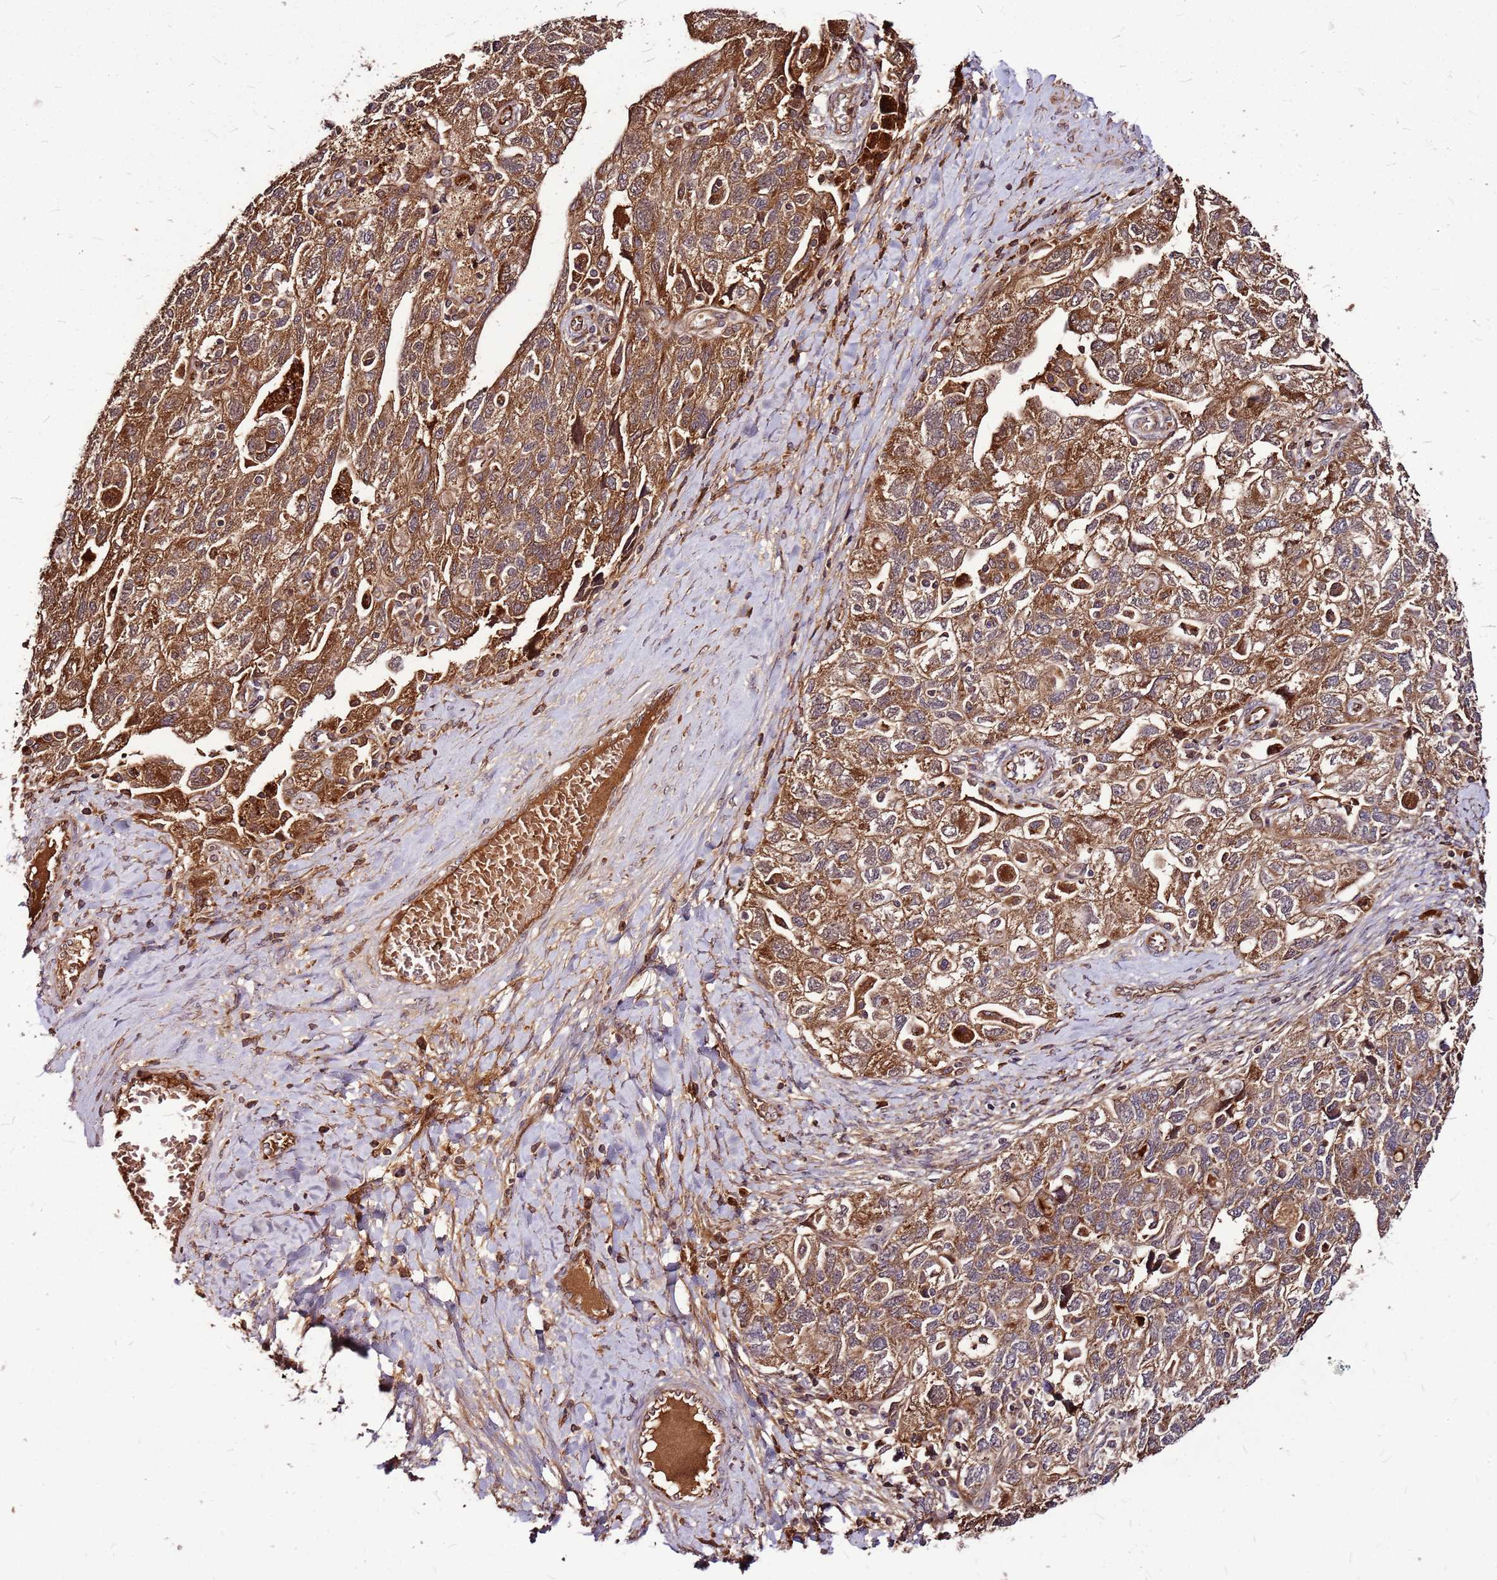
{"staining": {"intensity": "moderate", "quantity": ">75%", "location": "cytoplasmic/membranous"}, "tissue": "ovarian cancer", "cell_type": "Tumor cells", "image_type": "cancer", "snomed": [{"axis": "morphology", "description": "Carcinoma, NOS"}, {"axis": "morphology", "description": "Cystadenocarcinoma, serous, NOS"}, {"axis": "topography", "description": "Ovary"}], "caption": "Immunohistochemistry (IHC) of human ovarian carcinoma demonstrates medium levels of moderate cytoplasmic/membranous staining in about >75% of tumor cells.", "gene": "LYPLAL1", "patient": {"sex": "female", "age": 69}}